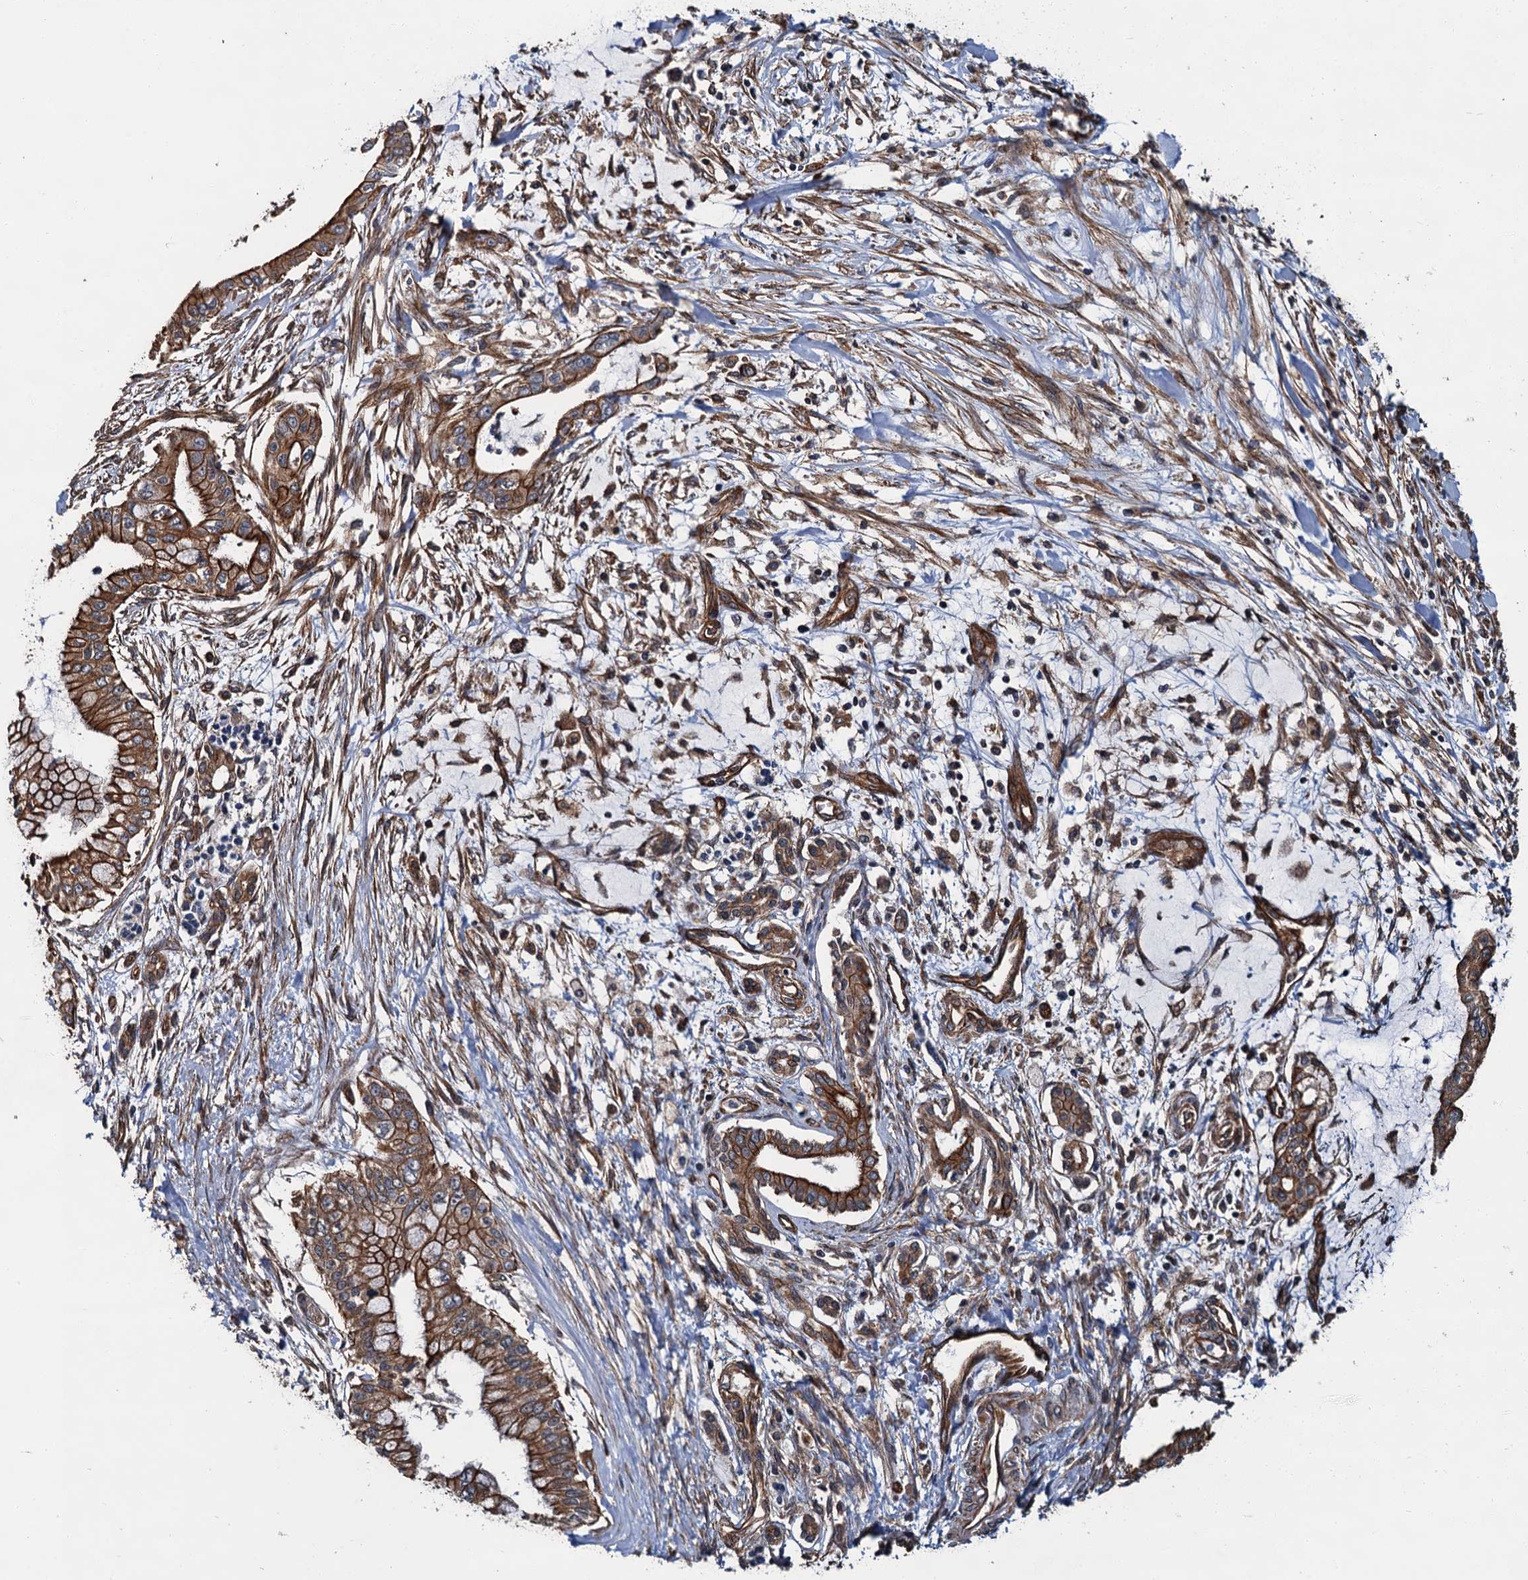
{"staining": {"intensity": "moderate", "quantity": ">75%", "location": "cytoplasmic/membranous"}, "tissue": "pancreatic cancer", "cell_type": "Tumor cells", "image_type": "cancer", "snomed": [{"axis": "morphology", "description": "Adenocarcinoma, NOS"}, {"axis": "topography", "description": "Pancreas"}], "caption": "IHC (DAB) staining of pancreatic cancer (adenocarcinoma) displays moderate cytoplasmic/membranous protein staining in approximately >75% of tumor cells.", "gene": "ZFYVE19", "patient": {"sex": "male", "age": 46}}